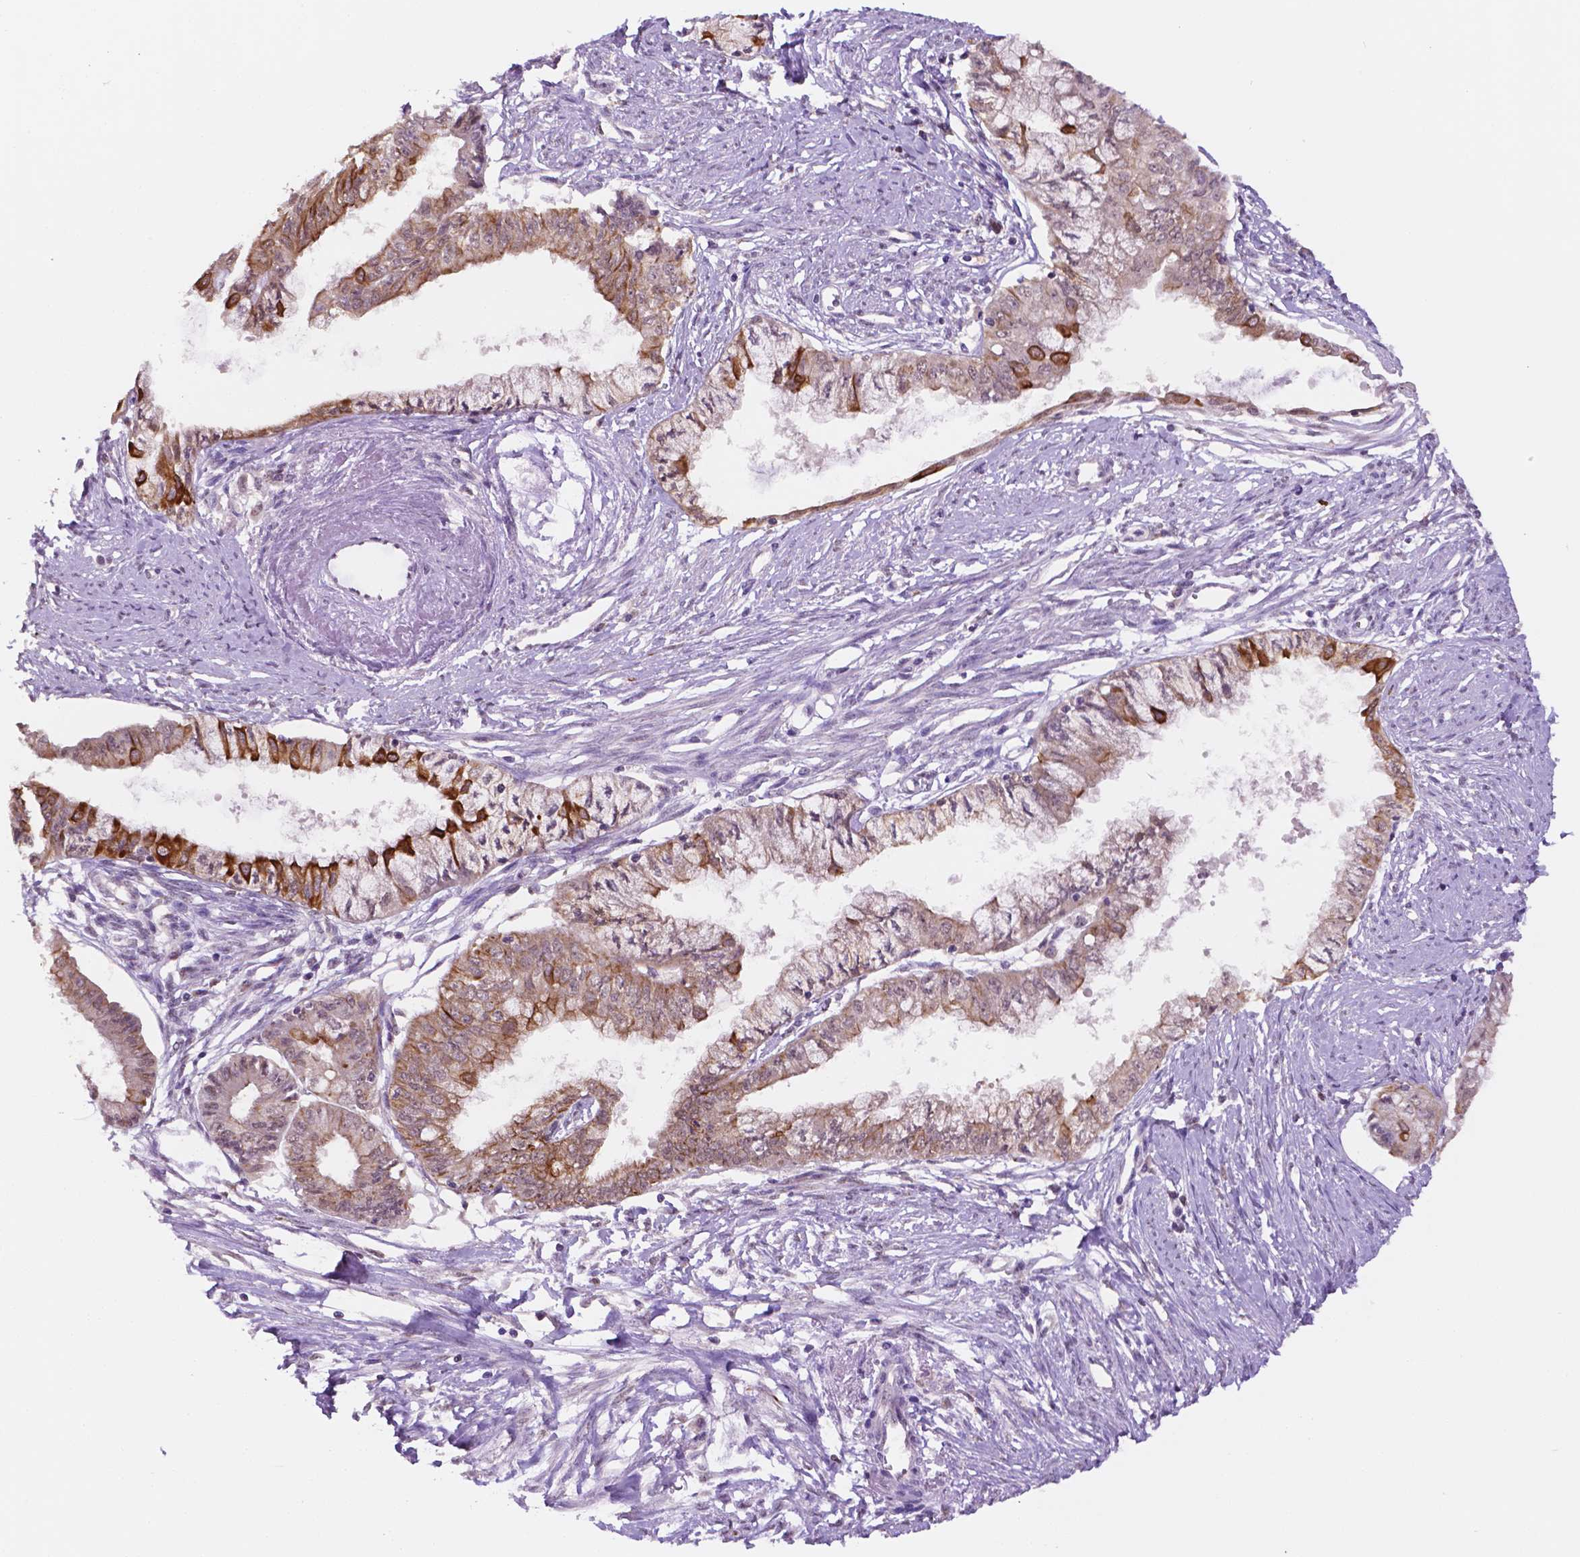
{"staining": {"intensity": "moderate", "quantity": ">75%", "location": "cytoplasmic/membranous"}, "tissue": "endometrial cancer", "cell_type": "Tumor cells", "image_type": "cancer", "snomed": [{"axis": "morphology", "description": "Adenocarcinoma, NOS"}, {"axis": "topography", "description": "Endometrium"}], "caption": "This photomicrograph exhibits IHC staining of endometrial cancer, with medium moderate cytoplasmic/membranous expression in approximately >75% of tumor cells.", "gene": "SHLD3", "patient": {"sex": "female", "age": 76}}